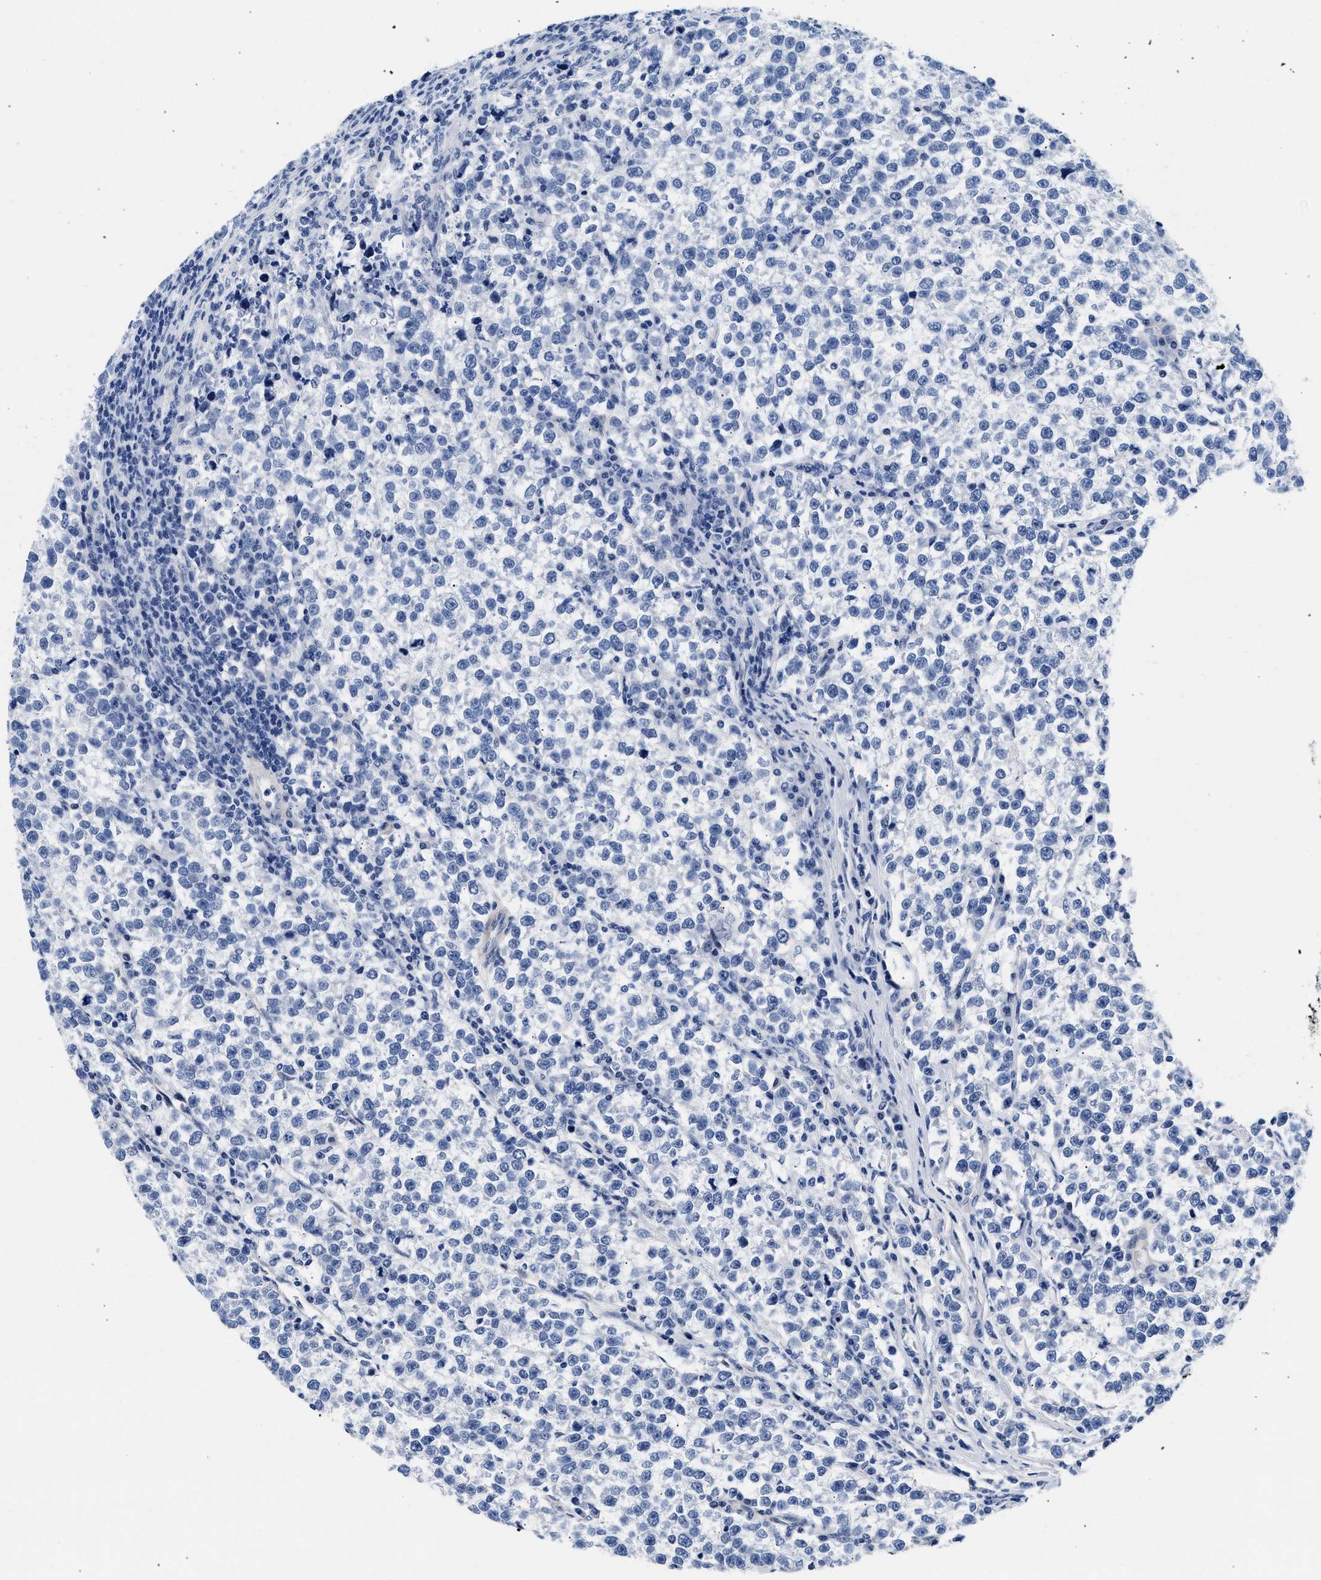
{"staining": {"intensity": "negative", "quantity": "none", "location": "none"}, "tissue": "testis cancer", "cell_type": "Tumor cells", "image_type": "cancer", "snomed": [{"axis": "morphology", "description": "Normal tissue, NOS"}, {"axis": "morphology", "description": "Seminoma, NOS"}, {"axis": "topography", "description": "Testis"}], "caption": "Tumor cells are negative for protein expression in human testis seminoma.", "gene": "TRIM29", "patient": {"sex": "male", "age": 43}}